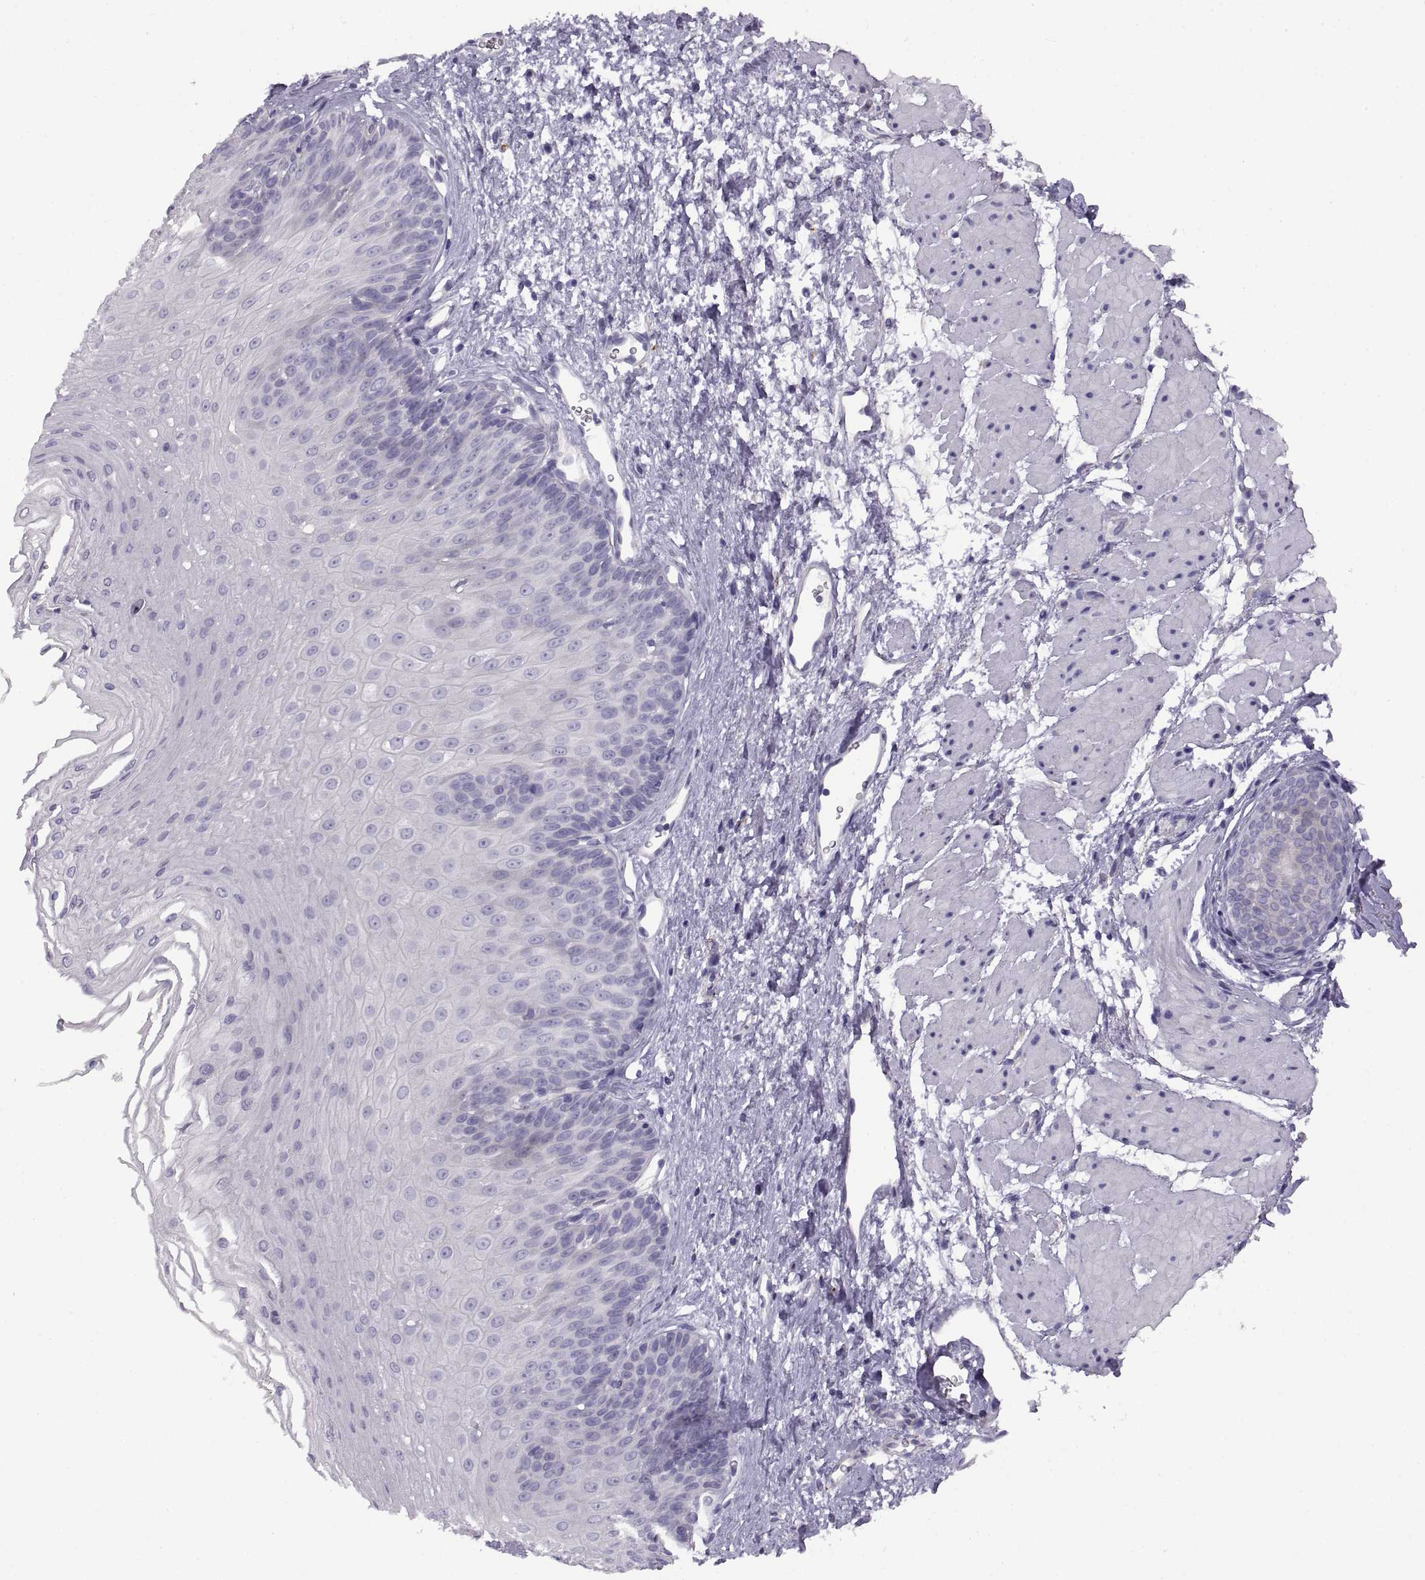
{"staining": {"intensity": "negative", "quantity": "none", "location": "none"}, "tissue": "esophagus", "cell_type": "Squamous epithelial cells", "image_type": "normal", "snomed": [{"axis": "morphology", "description": "Normal tissue, NOS"}, {"axis": "topography", "description": "Esophagus"}], "caption": "This is an immunohistochemistry micrograph of benign esophagus. There is no expression in squamous epithelial cells.", "gene": "CRYBB3", "patient": {"sex": "female", "age": 62}}